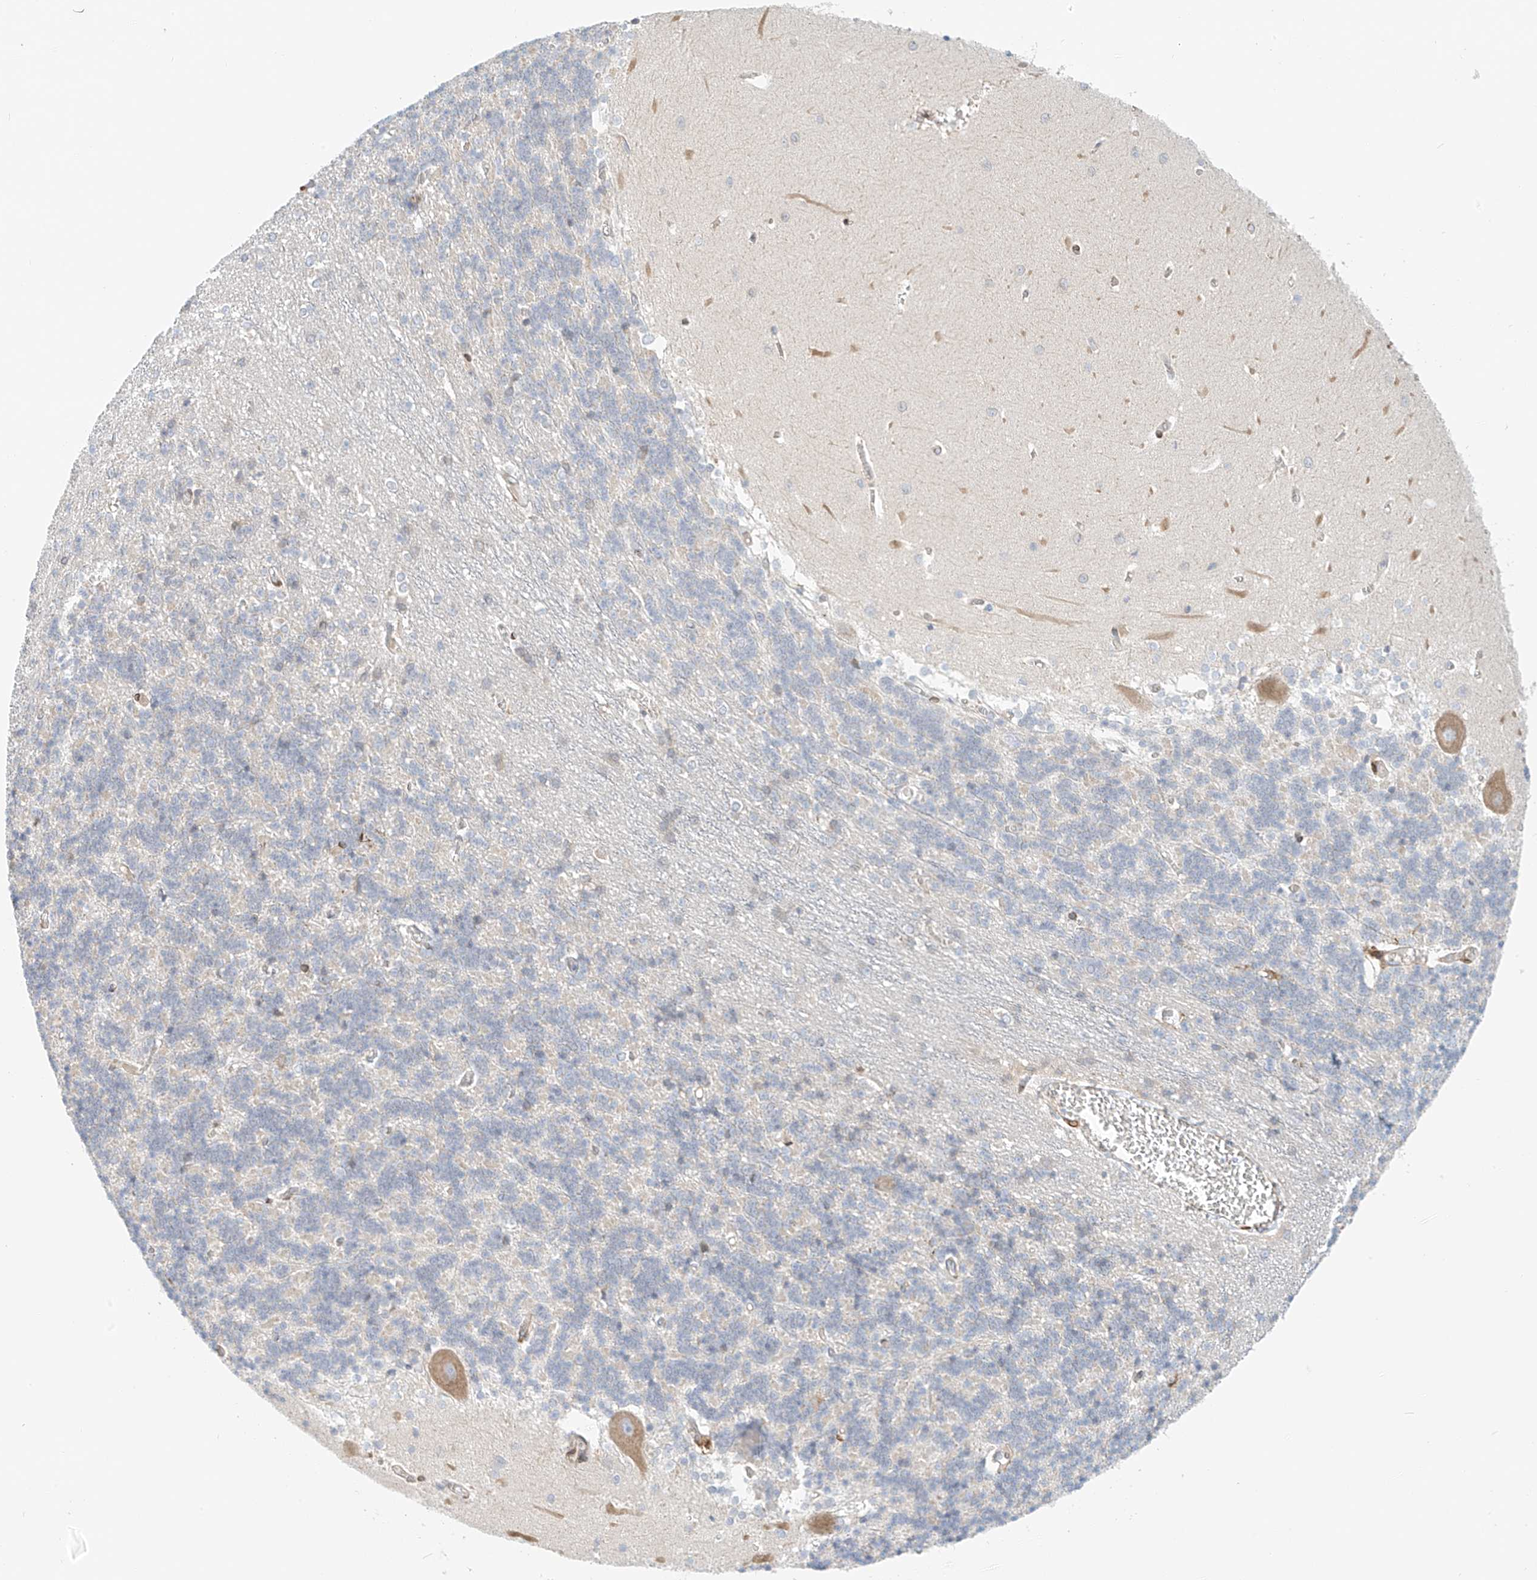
{"staining": {"intensity": "negative", "quantity": "none", "location": "none"}, "tissue": "cerebellum", "cell_type": "Cells in granular layer", "image_type": "normal", "snomed": [{"axis": "morphology", "description": "Normal tissue, NOS"}, {"axis": "topography", "description": "Cerebellum"}], "caption": "This is an immunohistochemistry histopathology image of normal human cerebellum. There is no staining in cells in granular layer.", "gene": "PCYOX1", "patient": {"sex": "male", "age": 37}}